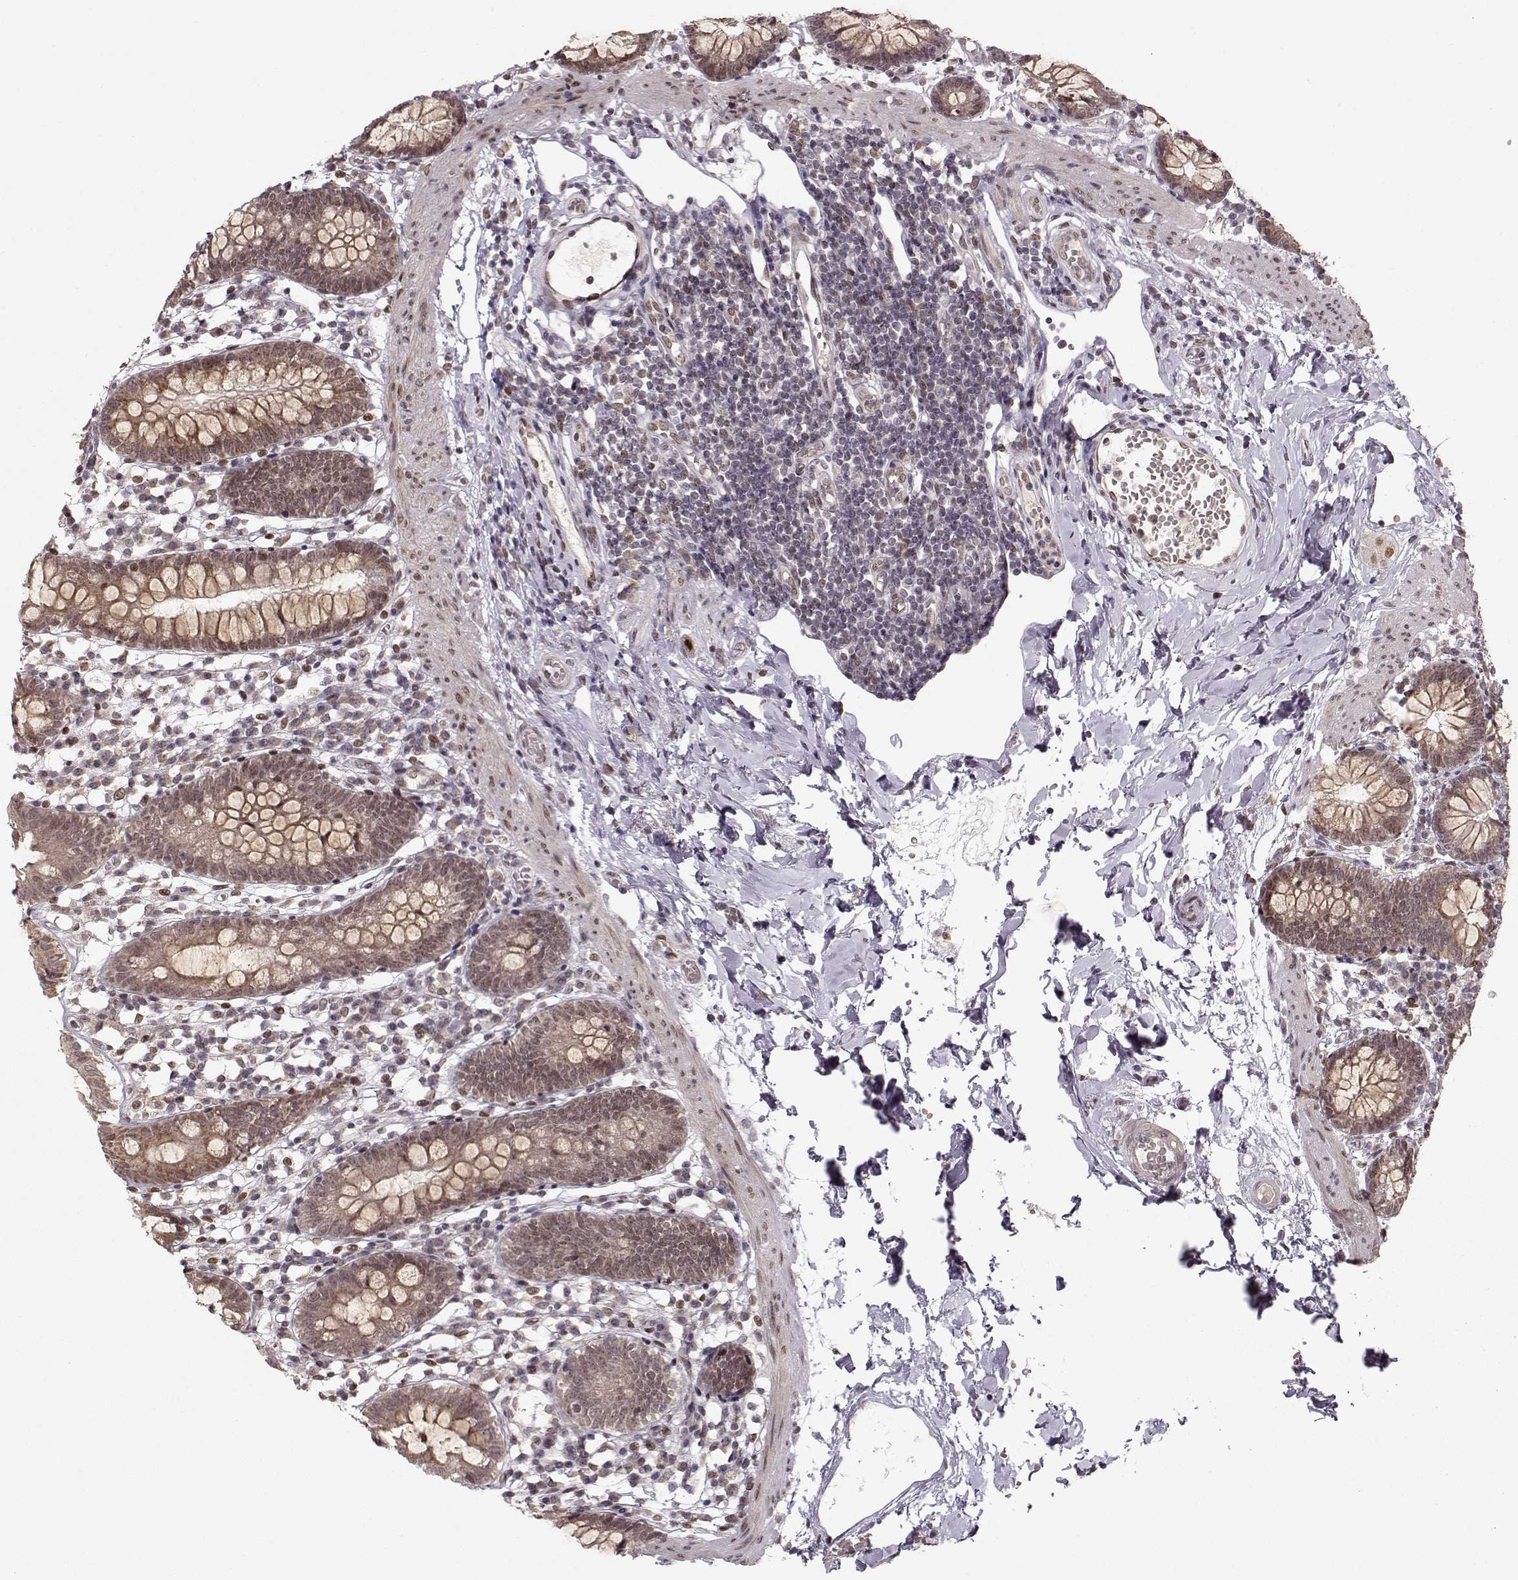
{"staining": {"intensity": "weak", "quantity": ">75%", "location": "cytoplasmic/membranous"}, "tissue": "small intestine", "cell_type": "Glandular cells", "image_type": "normal", "snomed": [{"axis": "morphology", "description": "Normal tissue, NOS"}, {"axis": "topography", "description": "Small intestine"}], "caption": "This photomicrograph reveals normal small intestine stained with IHC to label a protein in brown. The cytoplasmic/membranous of glandular cells show weak positivity for the protein. Nuclei are counter-stained blue.", "gene": "RAI1", "patient": {"sex": "female", "age": 90}}